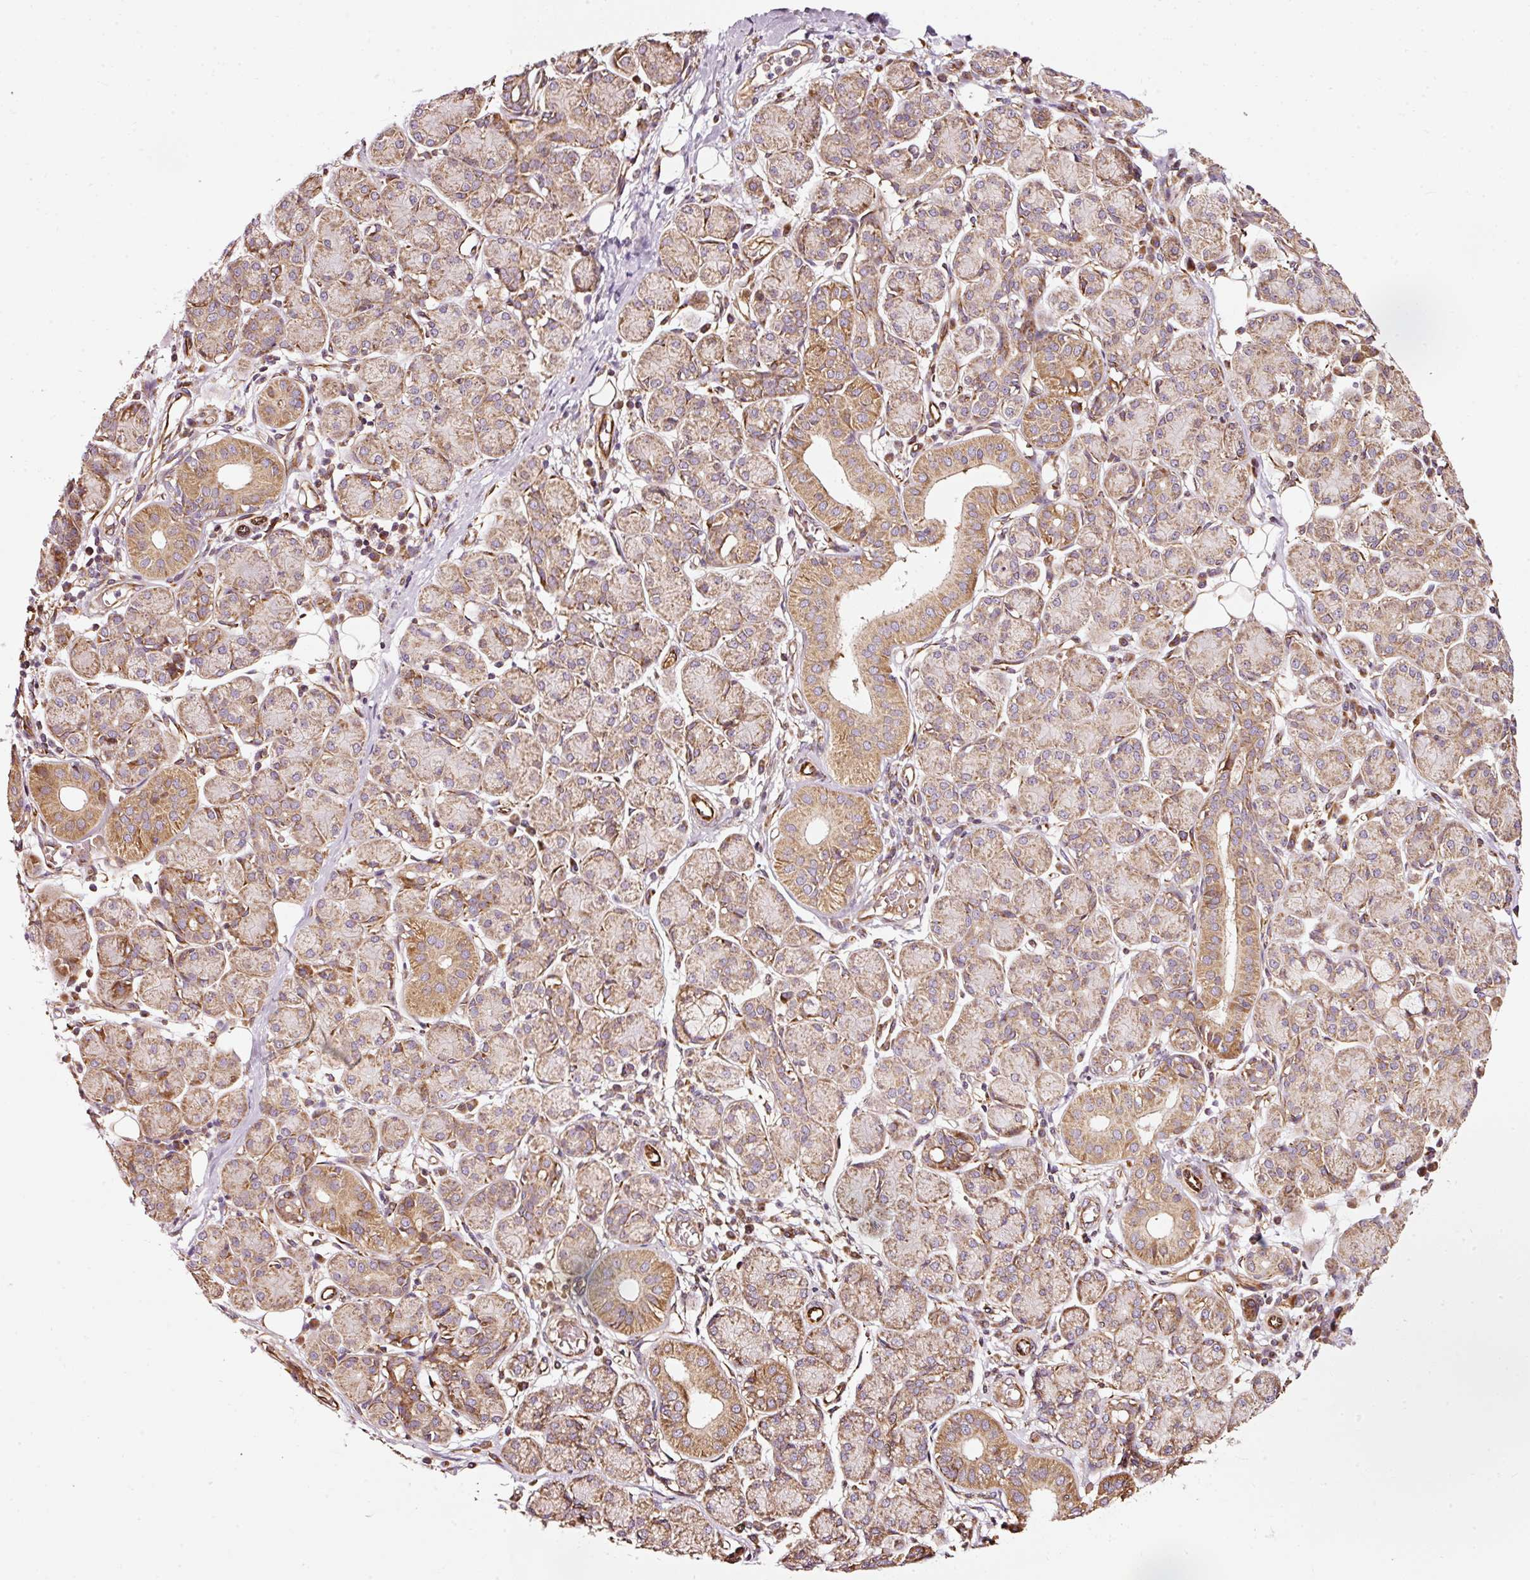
{"staining": {"intensity": "moderate", "quantity": "25%-75%", "location": "cytoplasmic/membranous"}, "tissue": "salivary gland", "cell_type": "Glandular cells", "image_type": "normal", "snomed": [{"axis": "morphology", "description": "Normal tissue, NOS"}, {"axis": "morphology", "description": "Inflammation, NOS"}, {"axis": "topography", "description": "Lymph node"}, {"axis": "topography", "description": "Salivary gland"}], "caption": "Moderate cytoplasmic/membranous expression for a protein is present in about 25%-75% of glandular cells of normal salivary gland using IHC.", "gene": "ISCU", "patient": {"sex": "male", "age": 3}}